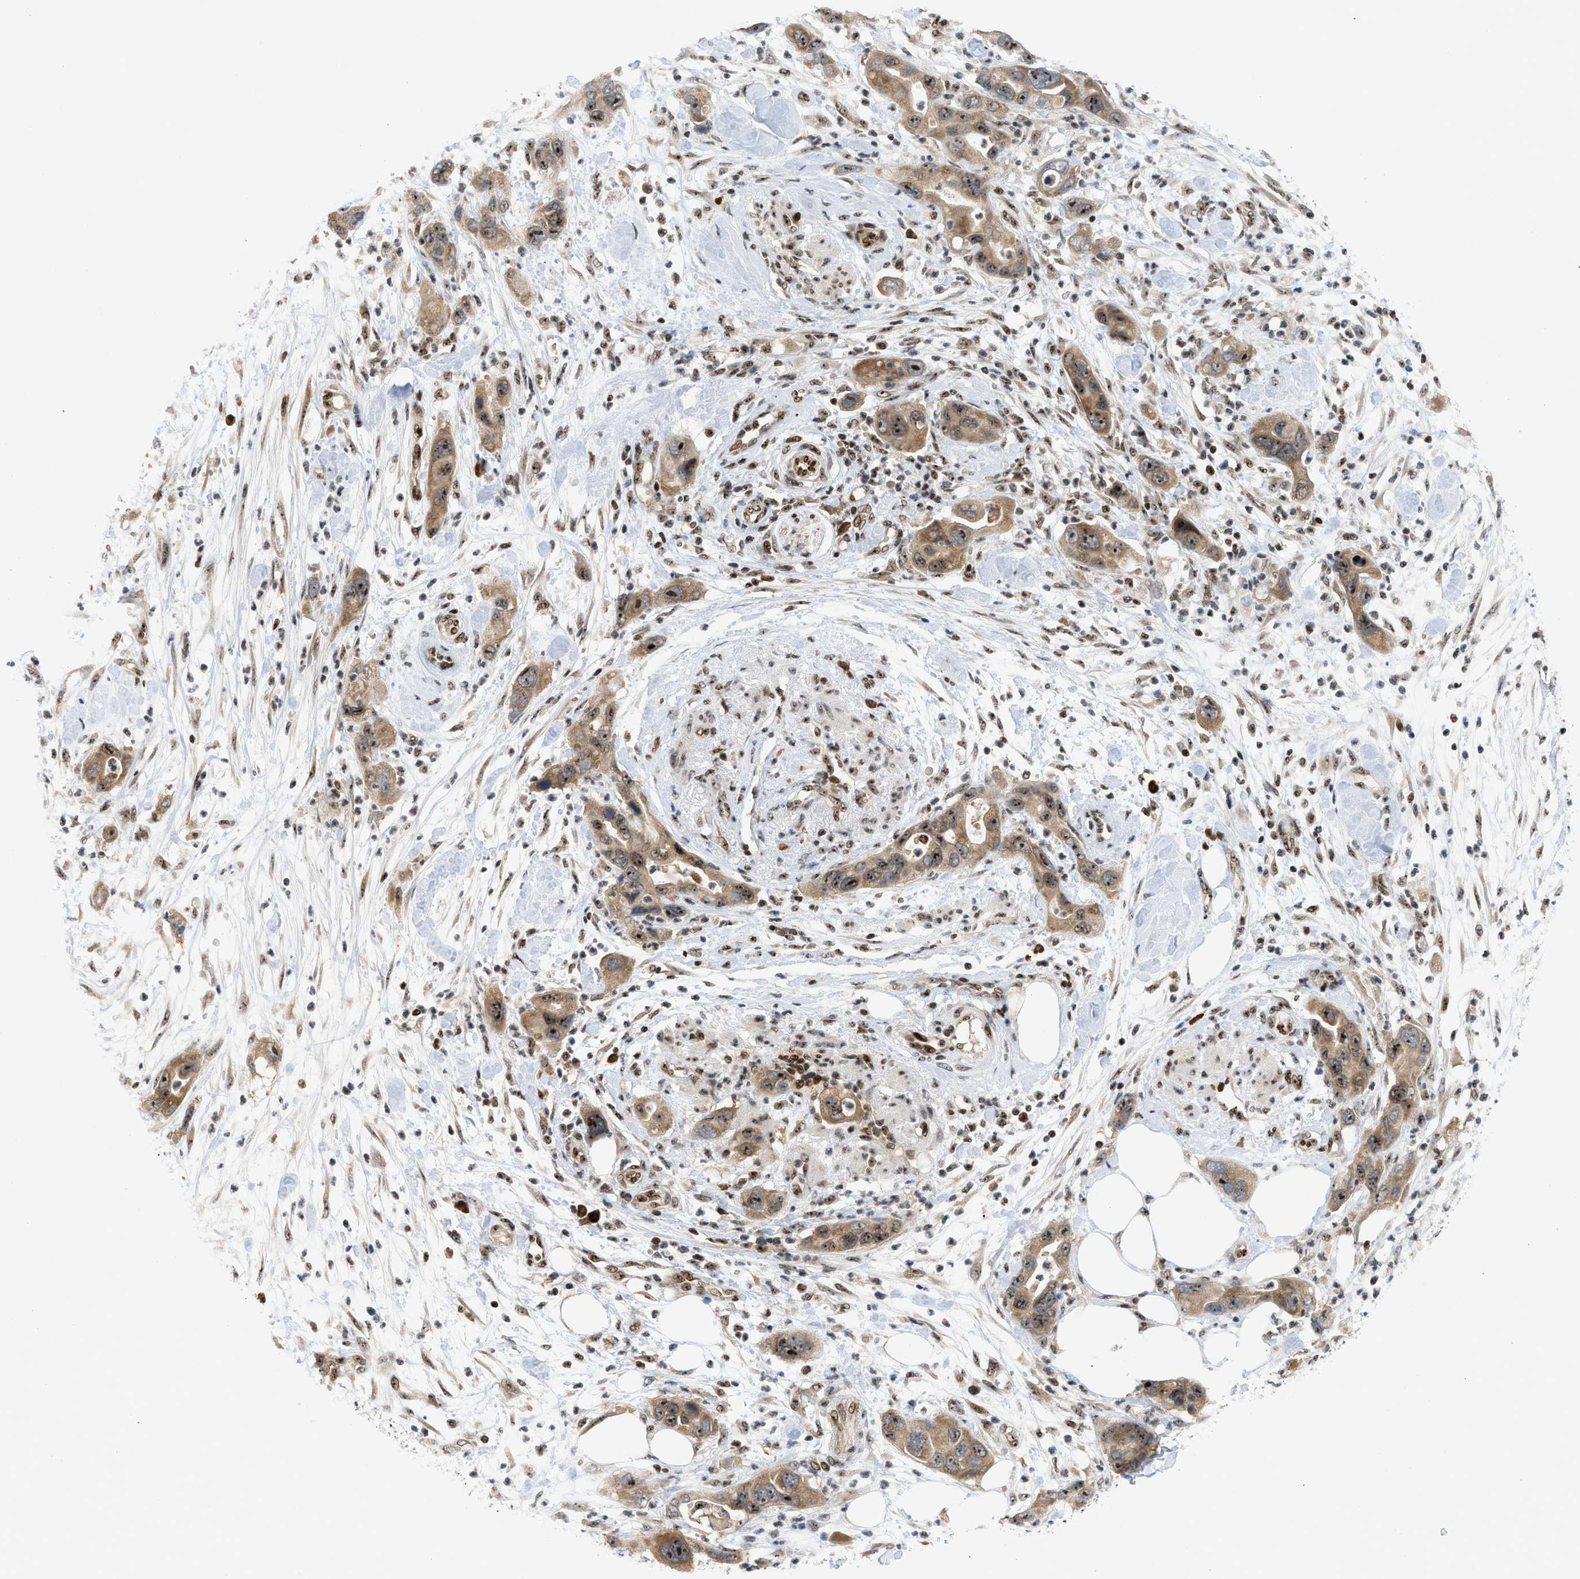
{"staining": {"intensity": "strong", "quantity": ">75%", "location": "cytoplasmic/membranous,nuclear"}, "tissue": "pancreatic cancer", "cell_type": "Tumor cells", "image_type": "cancer", "snomed": [{"axis": "morphology", "description": "Normal tissue, NOS"}, {"axis": "morphology", "description": "Adenocarcinoma, NOS"}, {"axis": "topography", "description": "Pancreas"}], "caption": "A brown stain highlights strong cytoplasmic/membranous and nuclear positivity of a protein in human pancreatic cancer (adenocarcinoma) tumor cells.", "gene": "ZNF22", "patient": {"sex": "female", "age": 71}}